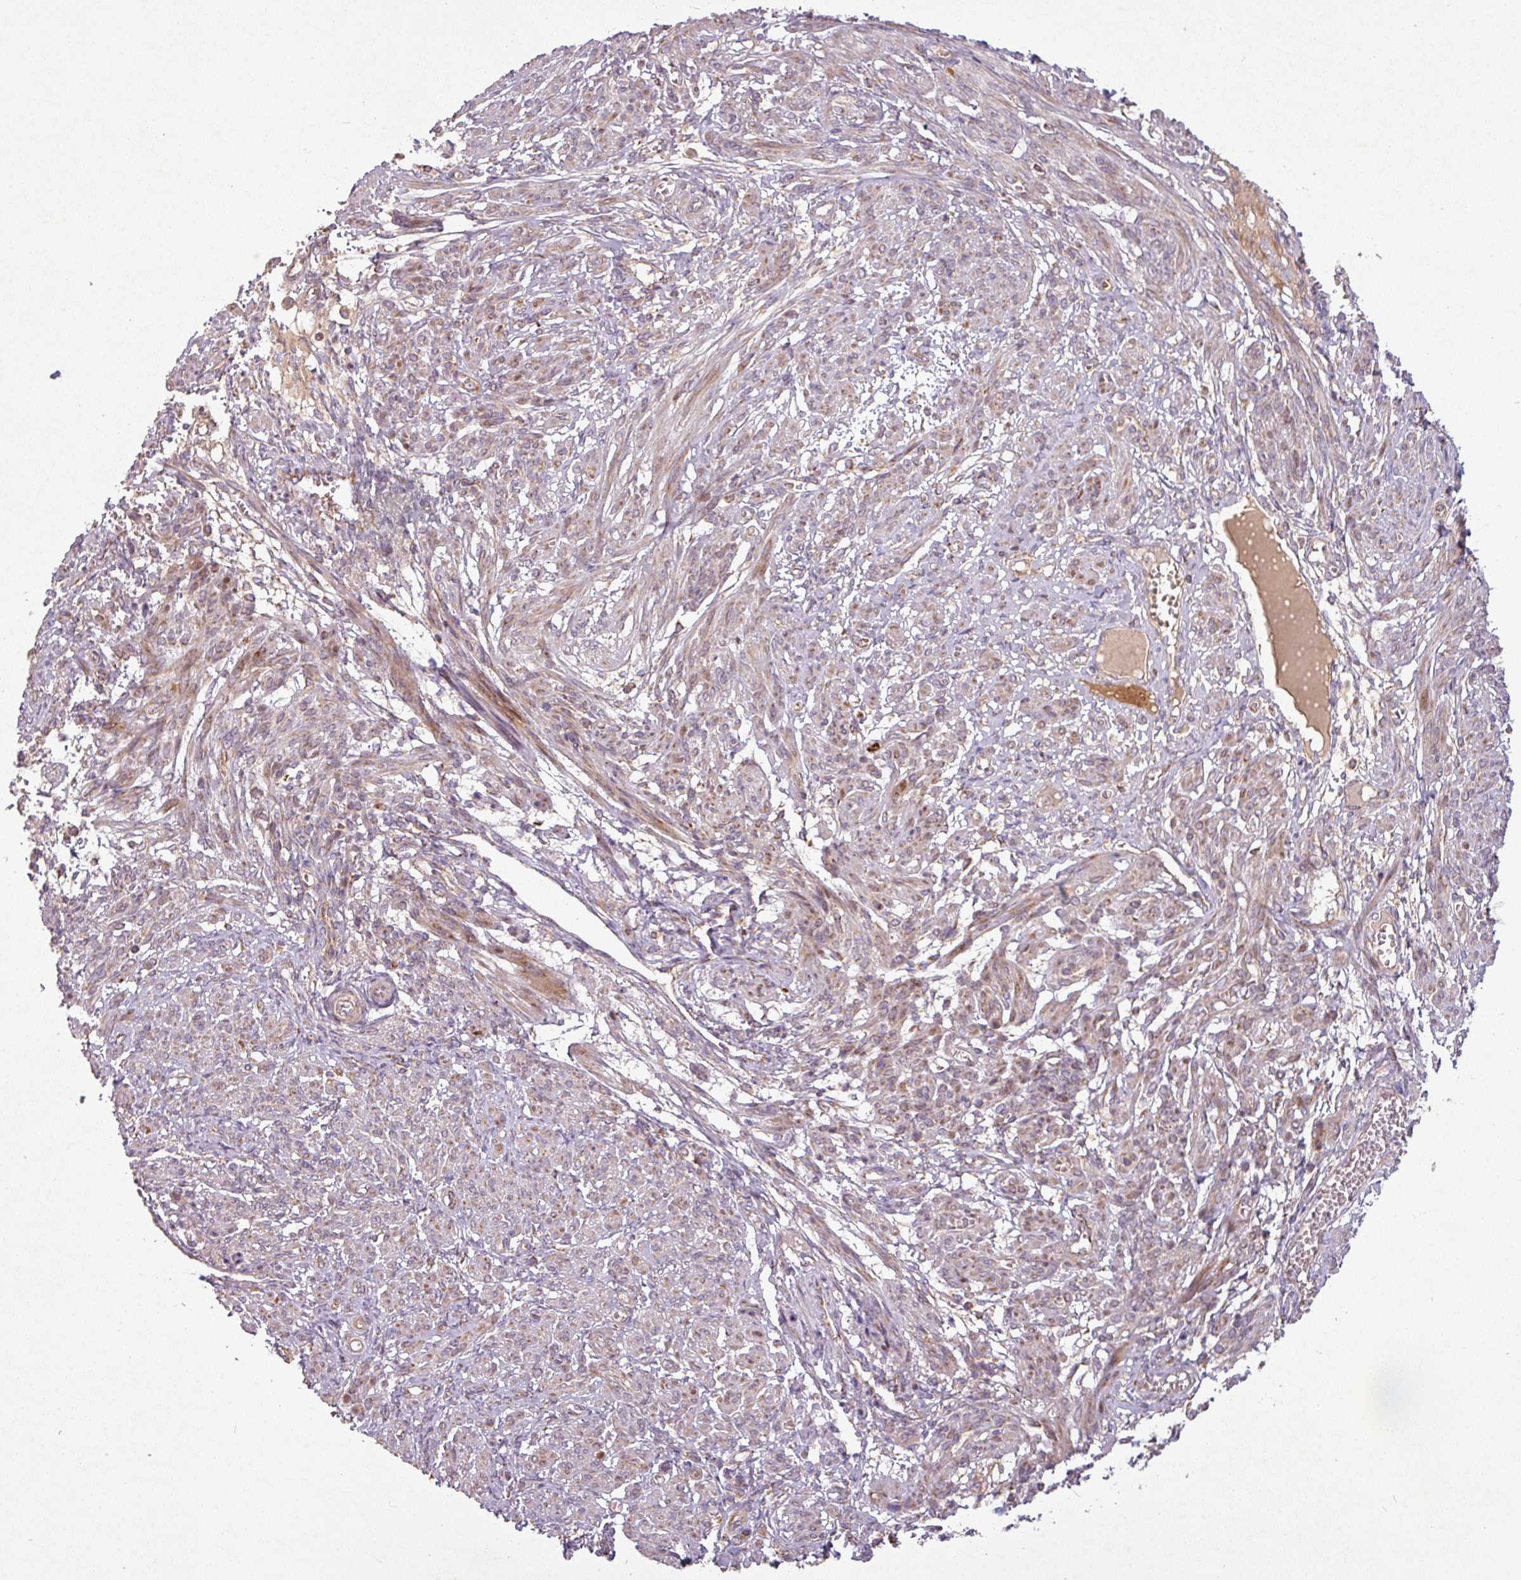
{"staining": {"intensity": "weak", "quantity": "25%-75%", "location": "cytoplasmic/membranous"}, "tissue": "smooth muscle", "cell_type": "Smooth muscle cells", "image_type": "normal", "snomed": [{"axis": "morphology", "description": "Normal tissue, NOS"}, {"axis": "topography", "description": "Smooth muscle"}], "caption": "This image displays immunohistochemistry staining of normal smooth muscle, with low weak cytoplasmic/membranous positivity in about 25%-75% of smooth muscle cells.", "gene": "GPD2", "patient": {"sex": "female", "age": 39}}